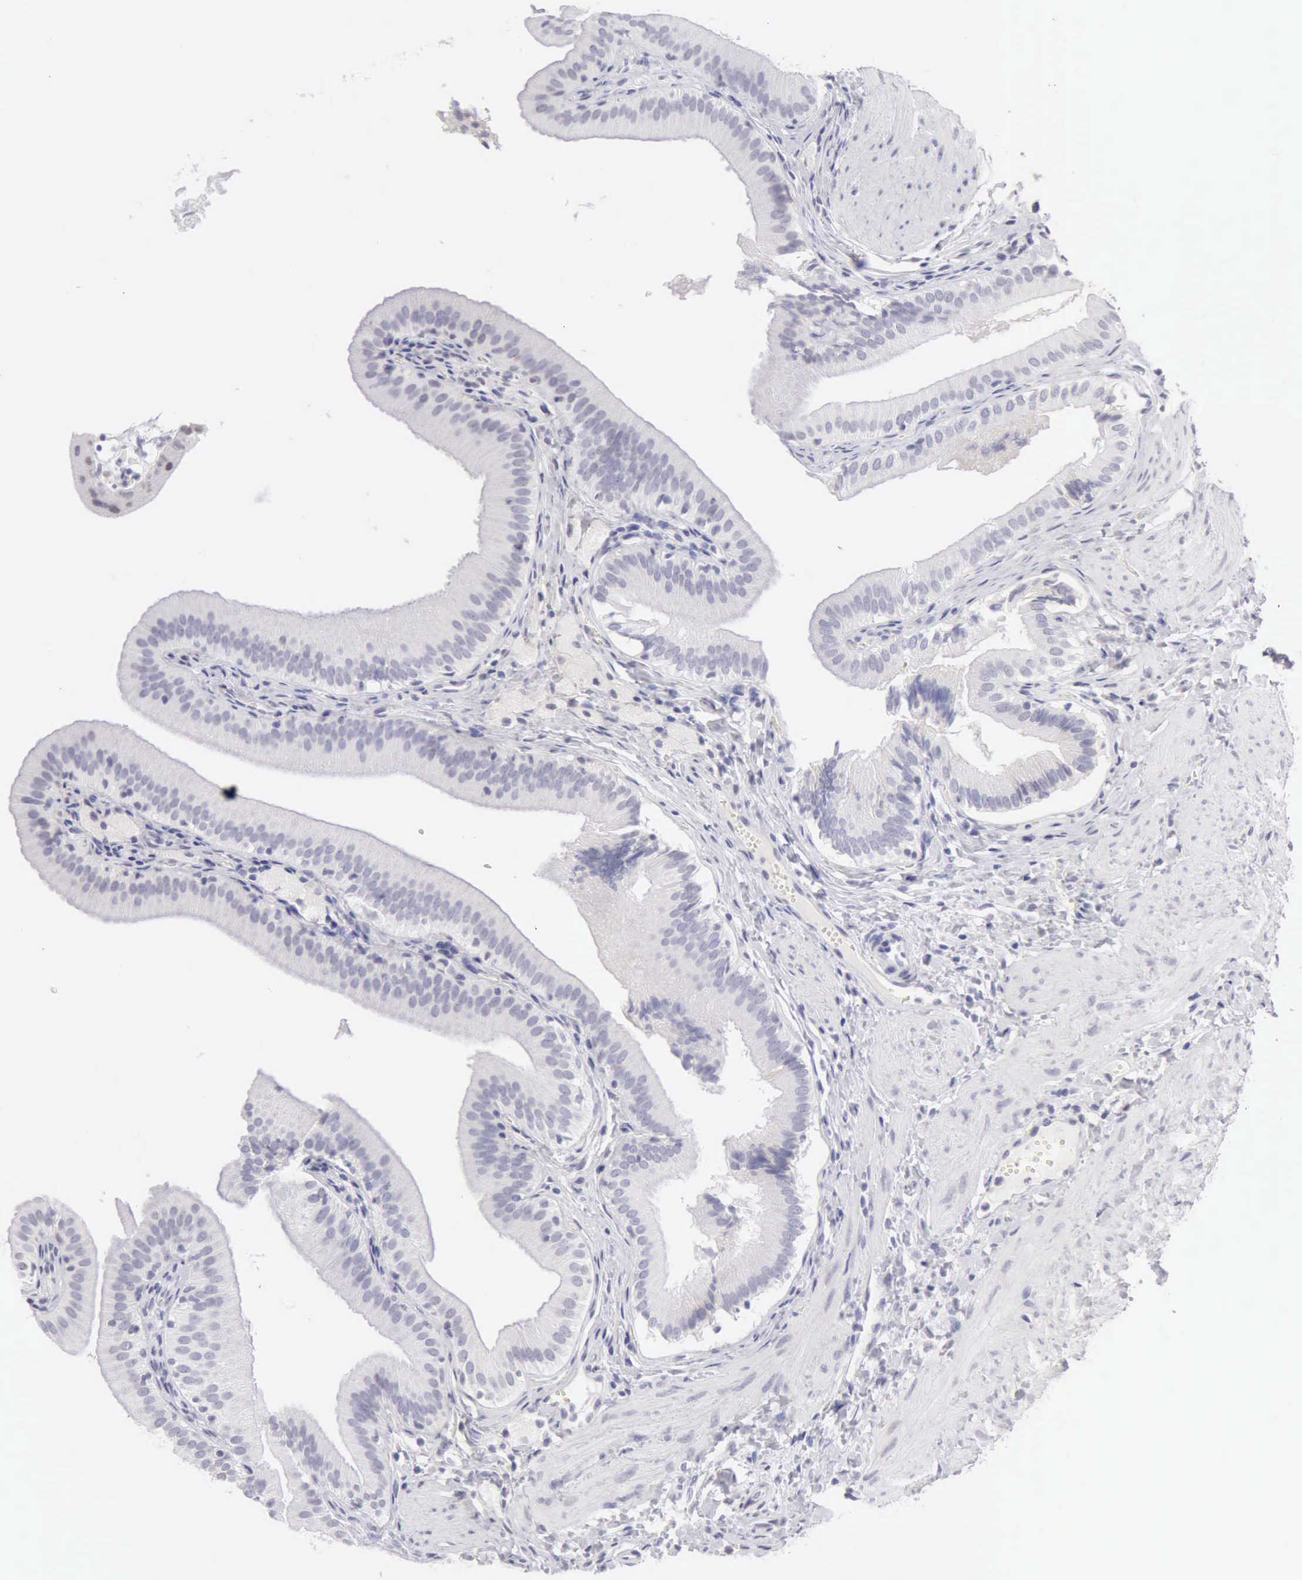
{"staining": {"intensity": "negative", "quantity": "none", "location": "none"}, "tissue": "gallbladder", "cell_type": "Glandular cells", "image_type": "normal", "snomed": [{"axis": "morphology", "description": "Normal tissue, NOS"}, {"axis": "topography", "description": "Gallbladder"}], "caption": "High power microscopy image of an immunohistochemistry histopathology image of normal gallbladder, revealing no significant staining in glandular cells. (DAB IHC visualized using brightfield microscopy, high magnification).", "gene": "RNASE1", "patient": {"sex": "female", "age": 24}}